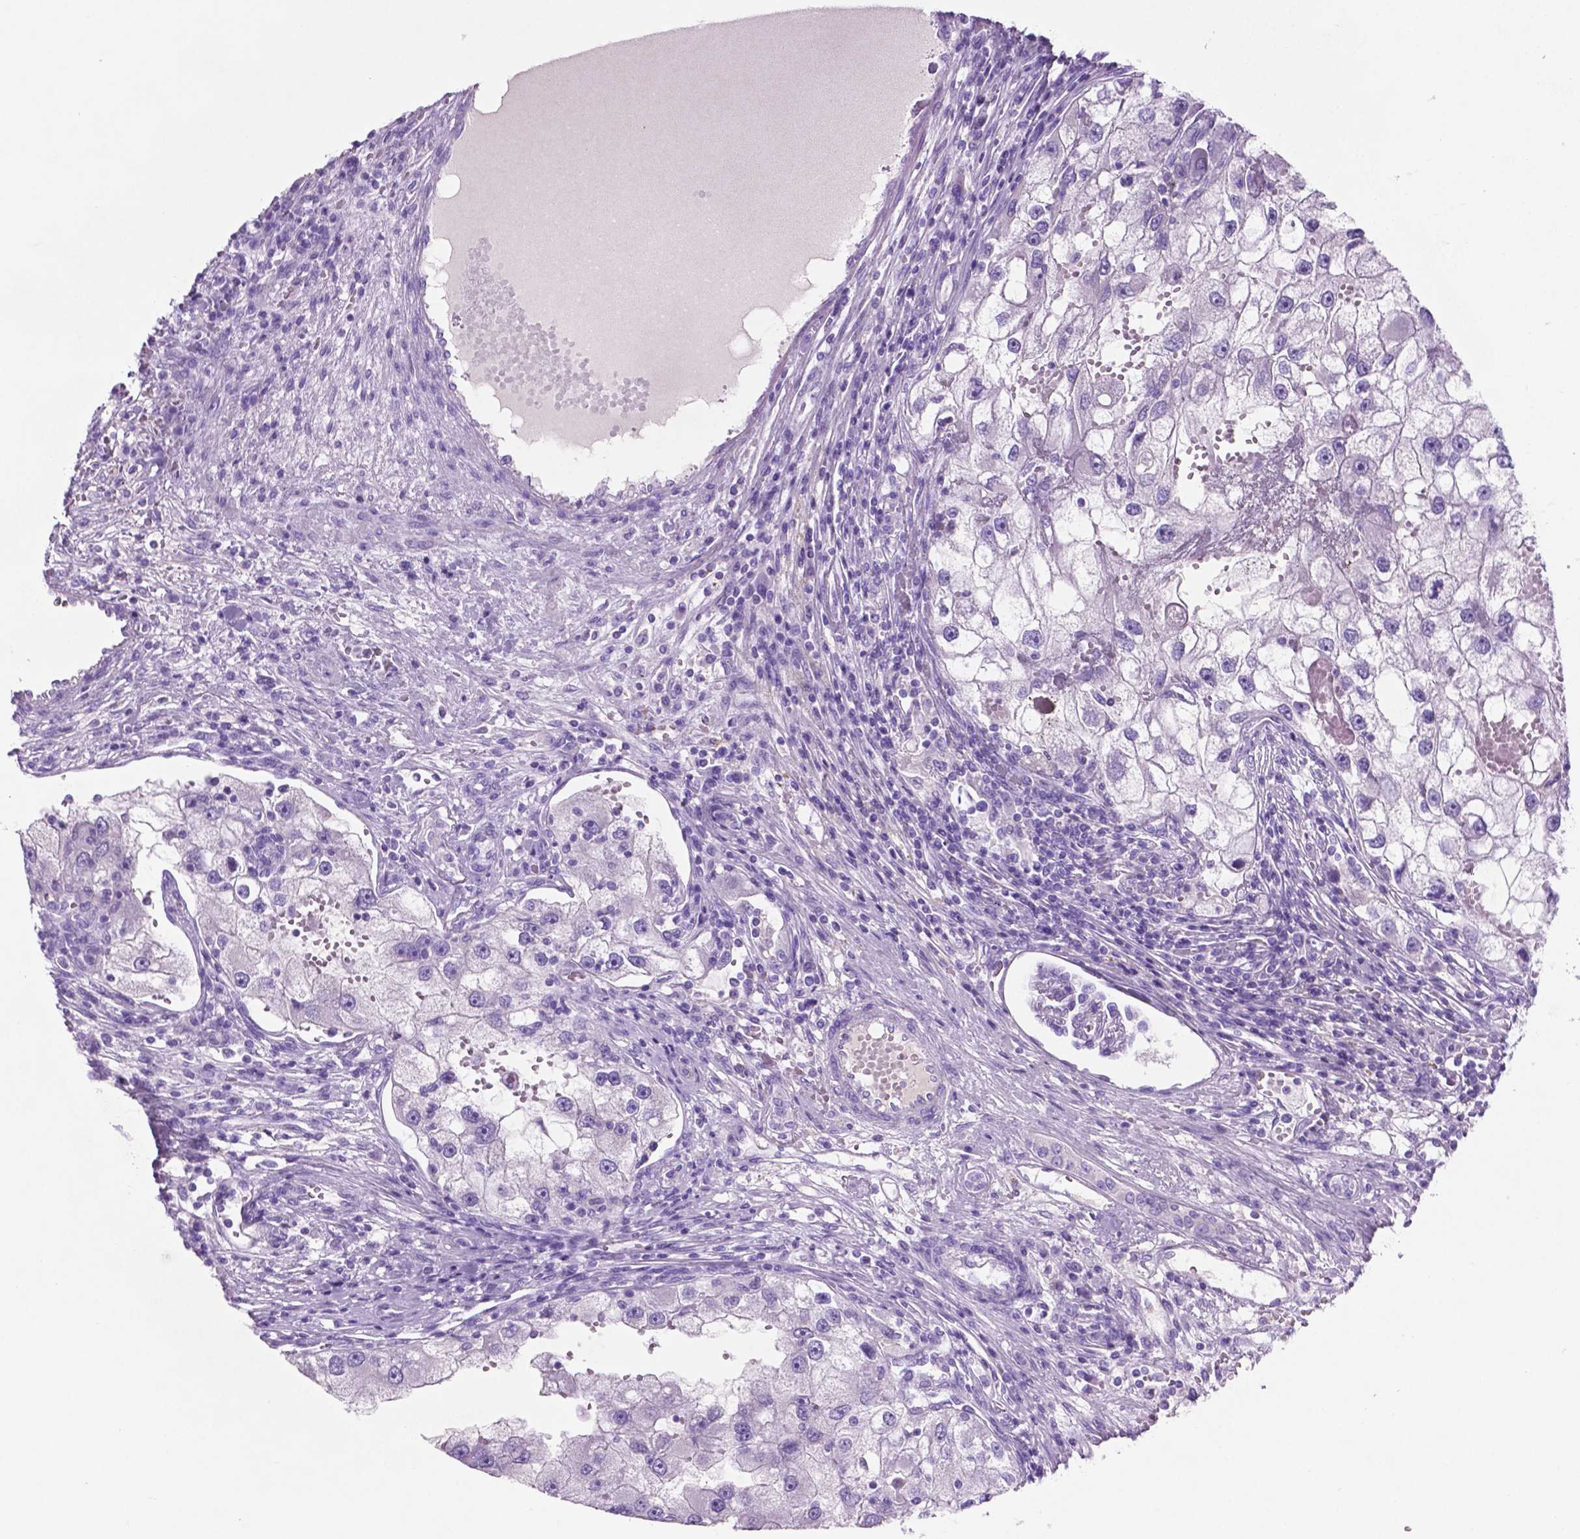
{"staining": {"intensity": "negative", "quantity": "none", "location": "none"}, "tissue": "renal cancer", "cell_type": "Tumor cells", "image_type": "cancer", "snomed": [{"axis": "morphology", "description": "Adenocarcinoma, NOS"}, {"axis": "topography", "description": "Kidney"}], "caption": "This is an immunohistochemistry micrograph of renal cancer (adenocarcinoma). There is no staining in tumor cells.", "gene": "POU4F1", "patient": {"sex": "male", "age": 63}}